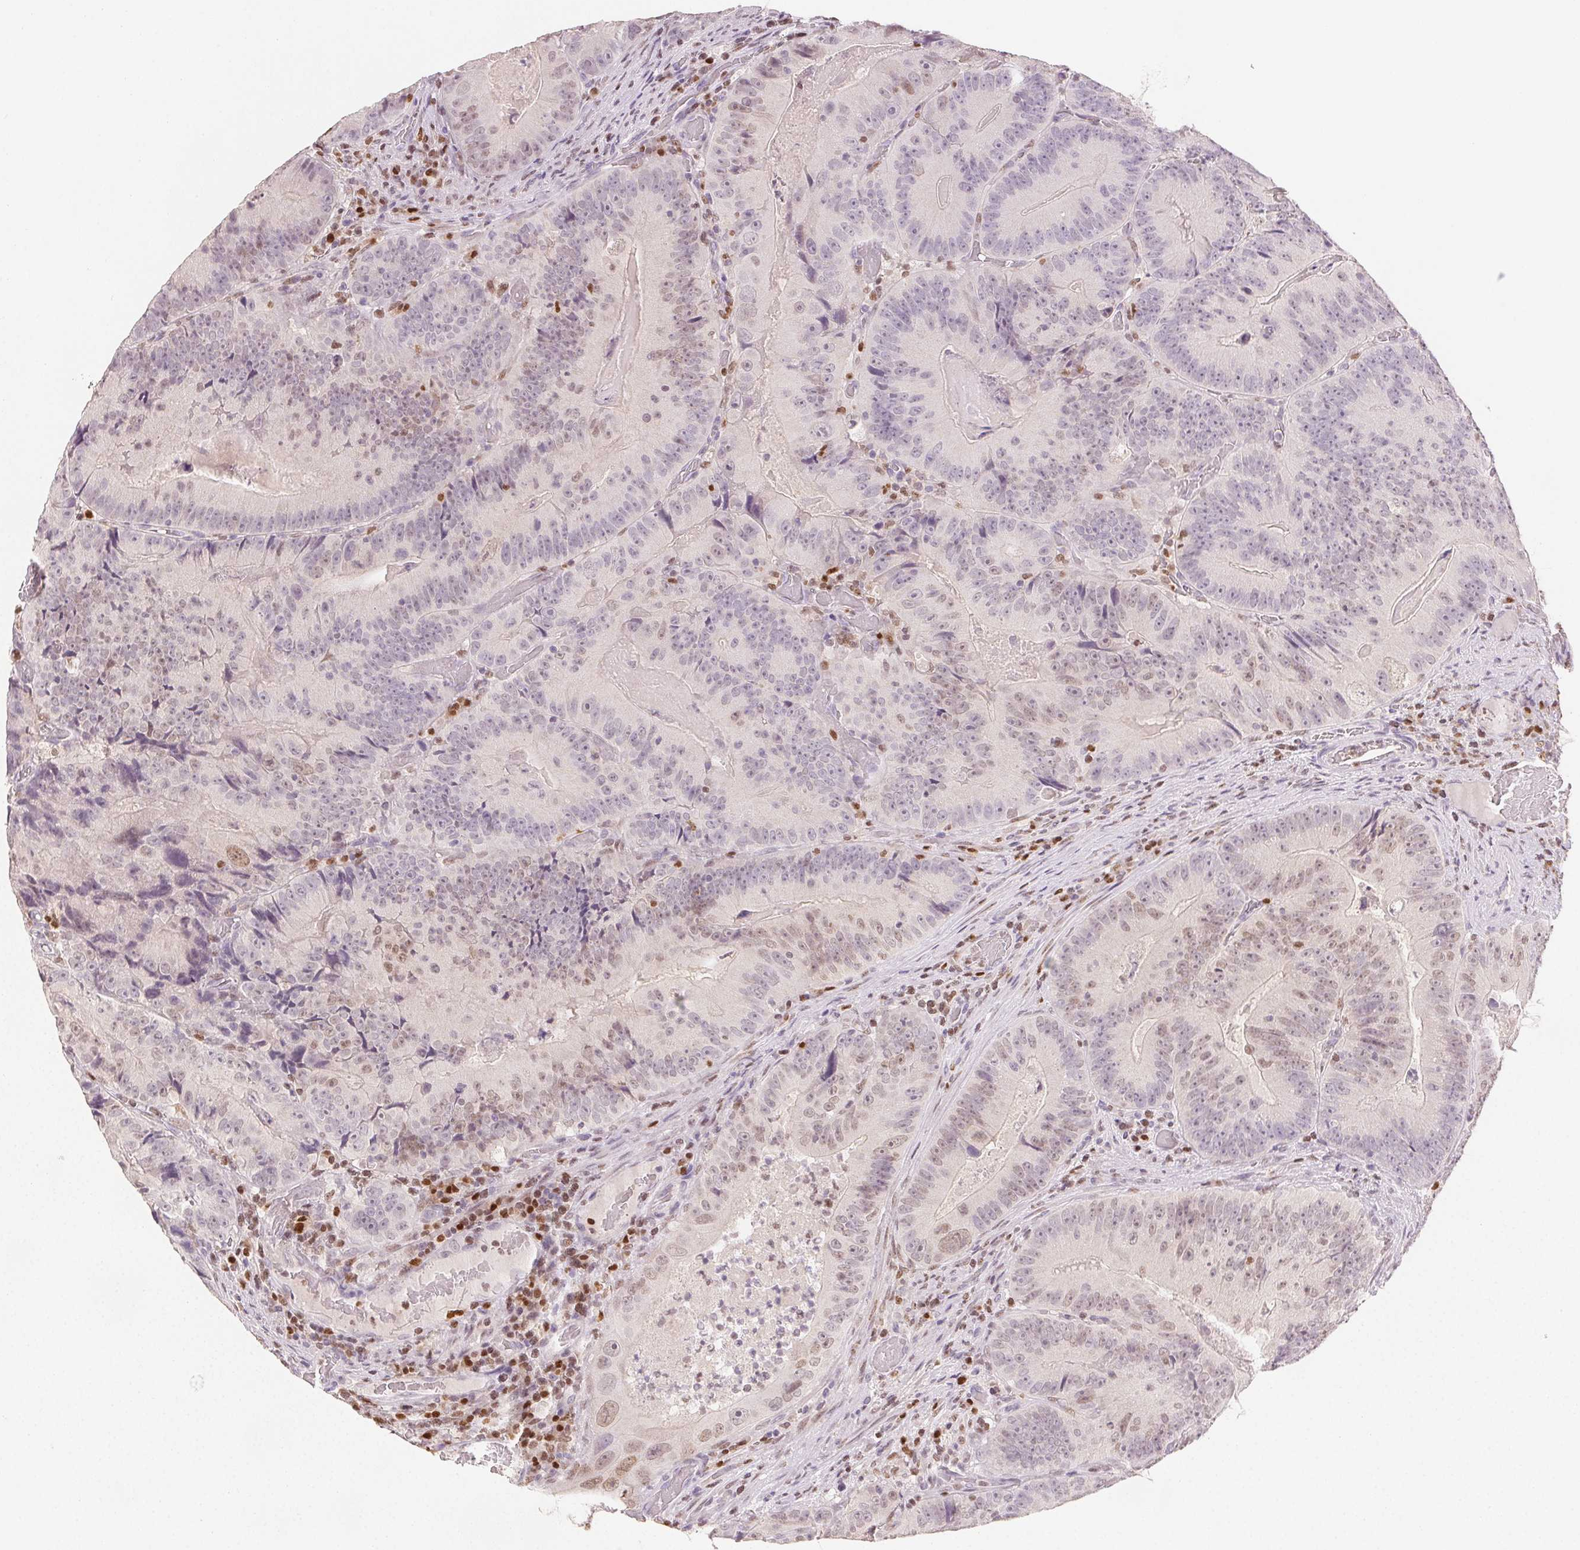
{"staining": {"intensity": "weak", "quantity": "<25%", "location": "nuclear"}, "tissue": "colorectal cancer", "cell_type": "Tumor cells", "image_type": "cancer", "snomed": [{"axis": "morphology", "description": "Adenocarcinoma, NOS"}, {"axis": "topography", "description": "Colon"}], "caption": "High magnification brightfield microscopy of adenocarcinoma (colorectal) stained with DAB (brown) and counterstained with hematoxylin (blue): tumor cells show no significant positivity. (DAB (3,3'-diaminobenzidine) IHC with hematoxylin counter stain).", "gene": "RUNX2", "patient": {"sex": "female", "age": 86}}